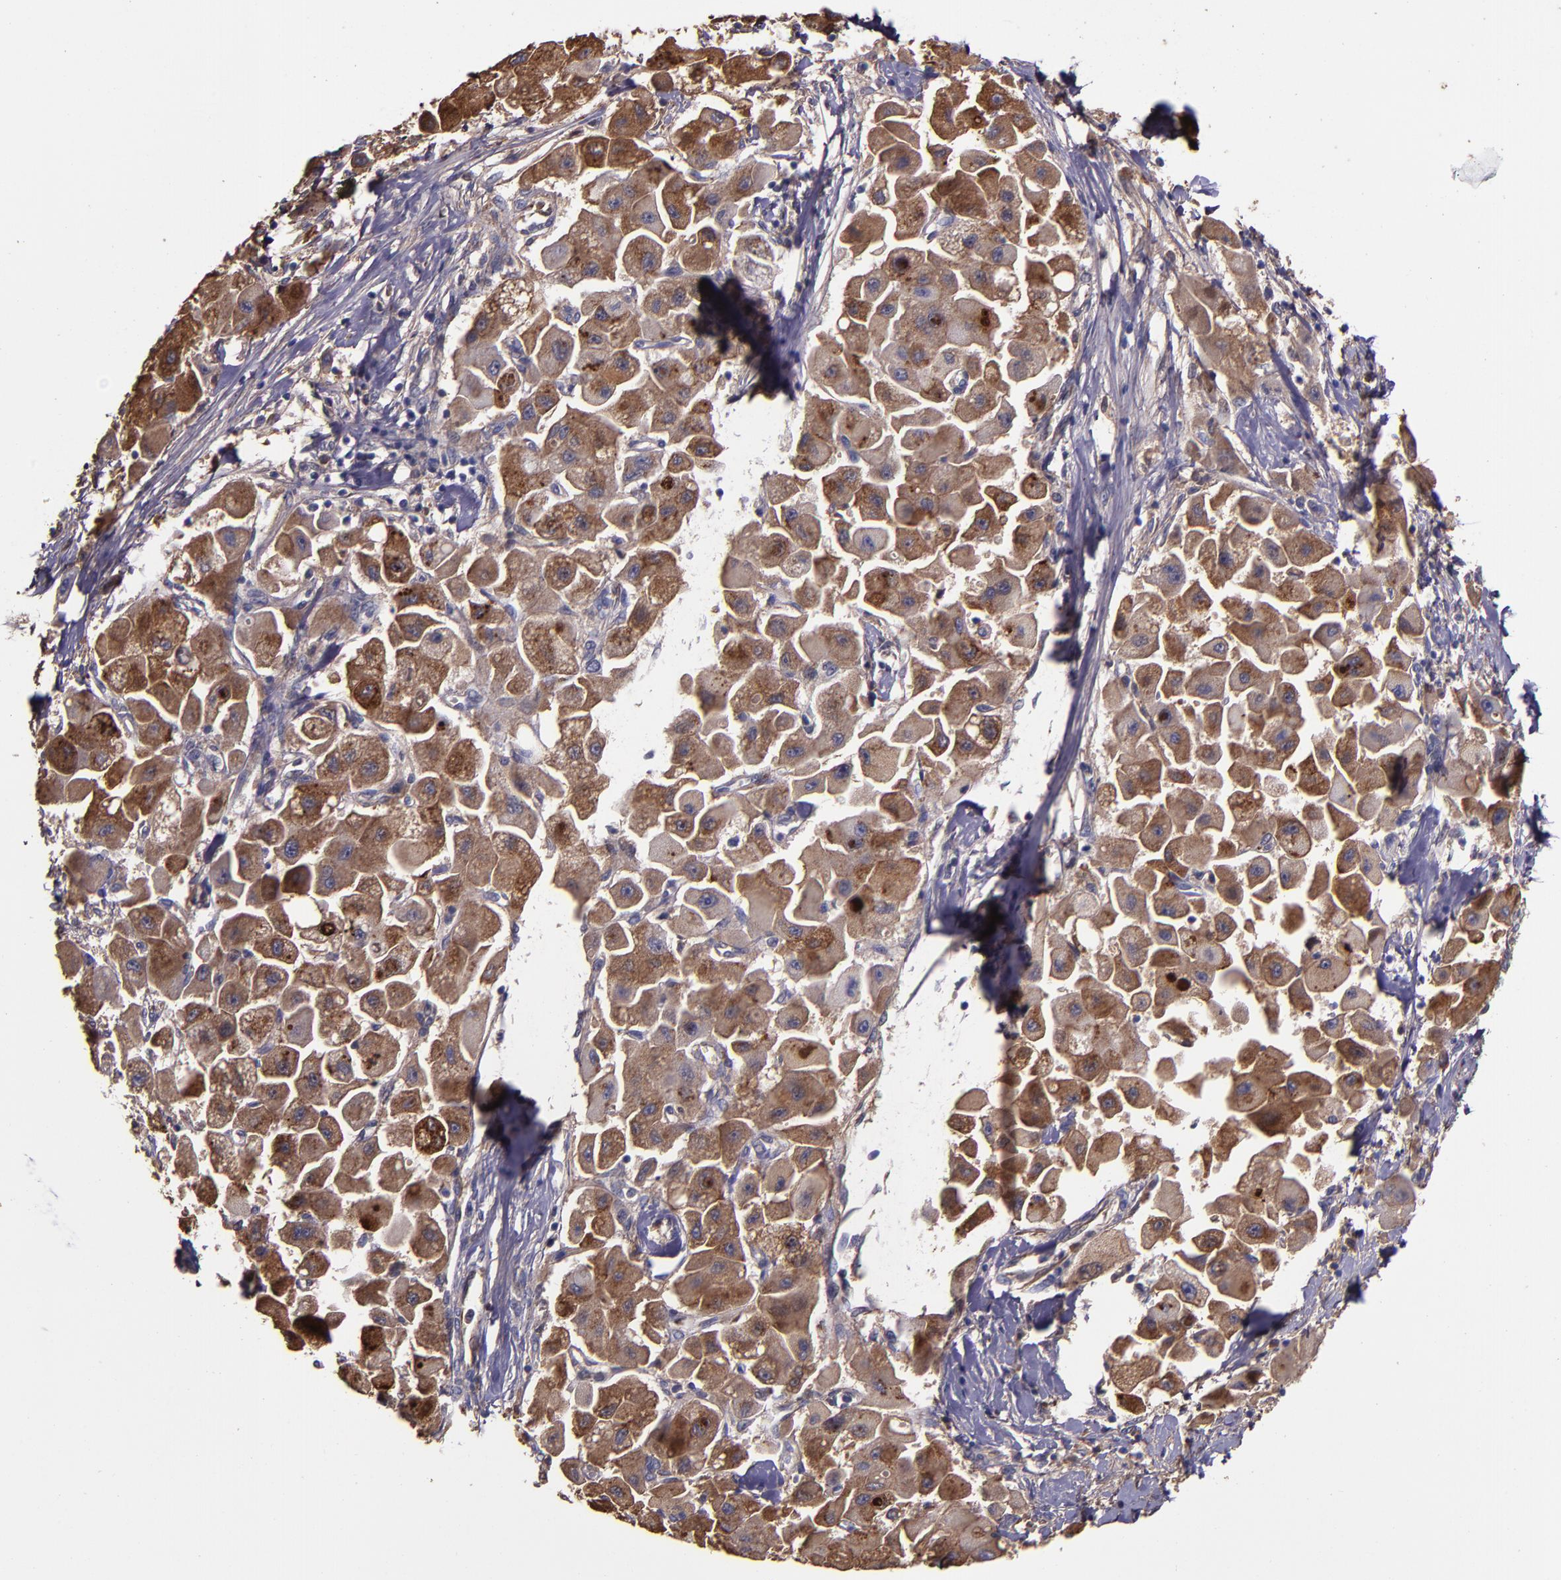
{"staining": {"intensity": "moderate", "quantity": "25%-75%", "location": "cytoplasmic/membranous"}, "tissue": "liver cancer", "cell_type": "Tumor cells", "image_type": "cancer", "snomed": [{"axis": "morphology", "description": "Carcinoma, Hepatocellular, NOS"}, {"axis": "topography", "description": "Liver"}], "caption": "Moderate cytoplasmic/membranous protein positivity is present in about 25%-75% of tumor cells in liver hepatocellular carcinoma.", "gene": "A2M", "patient": {"sex": "male", "age": 24}}